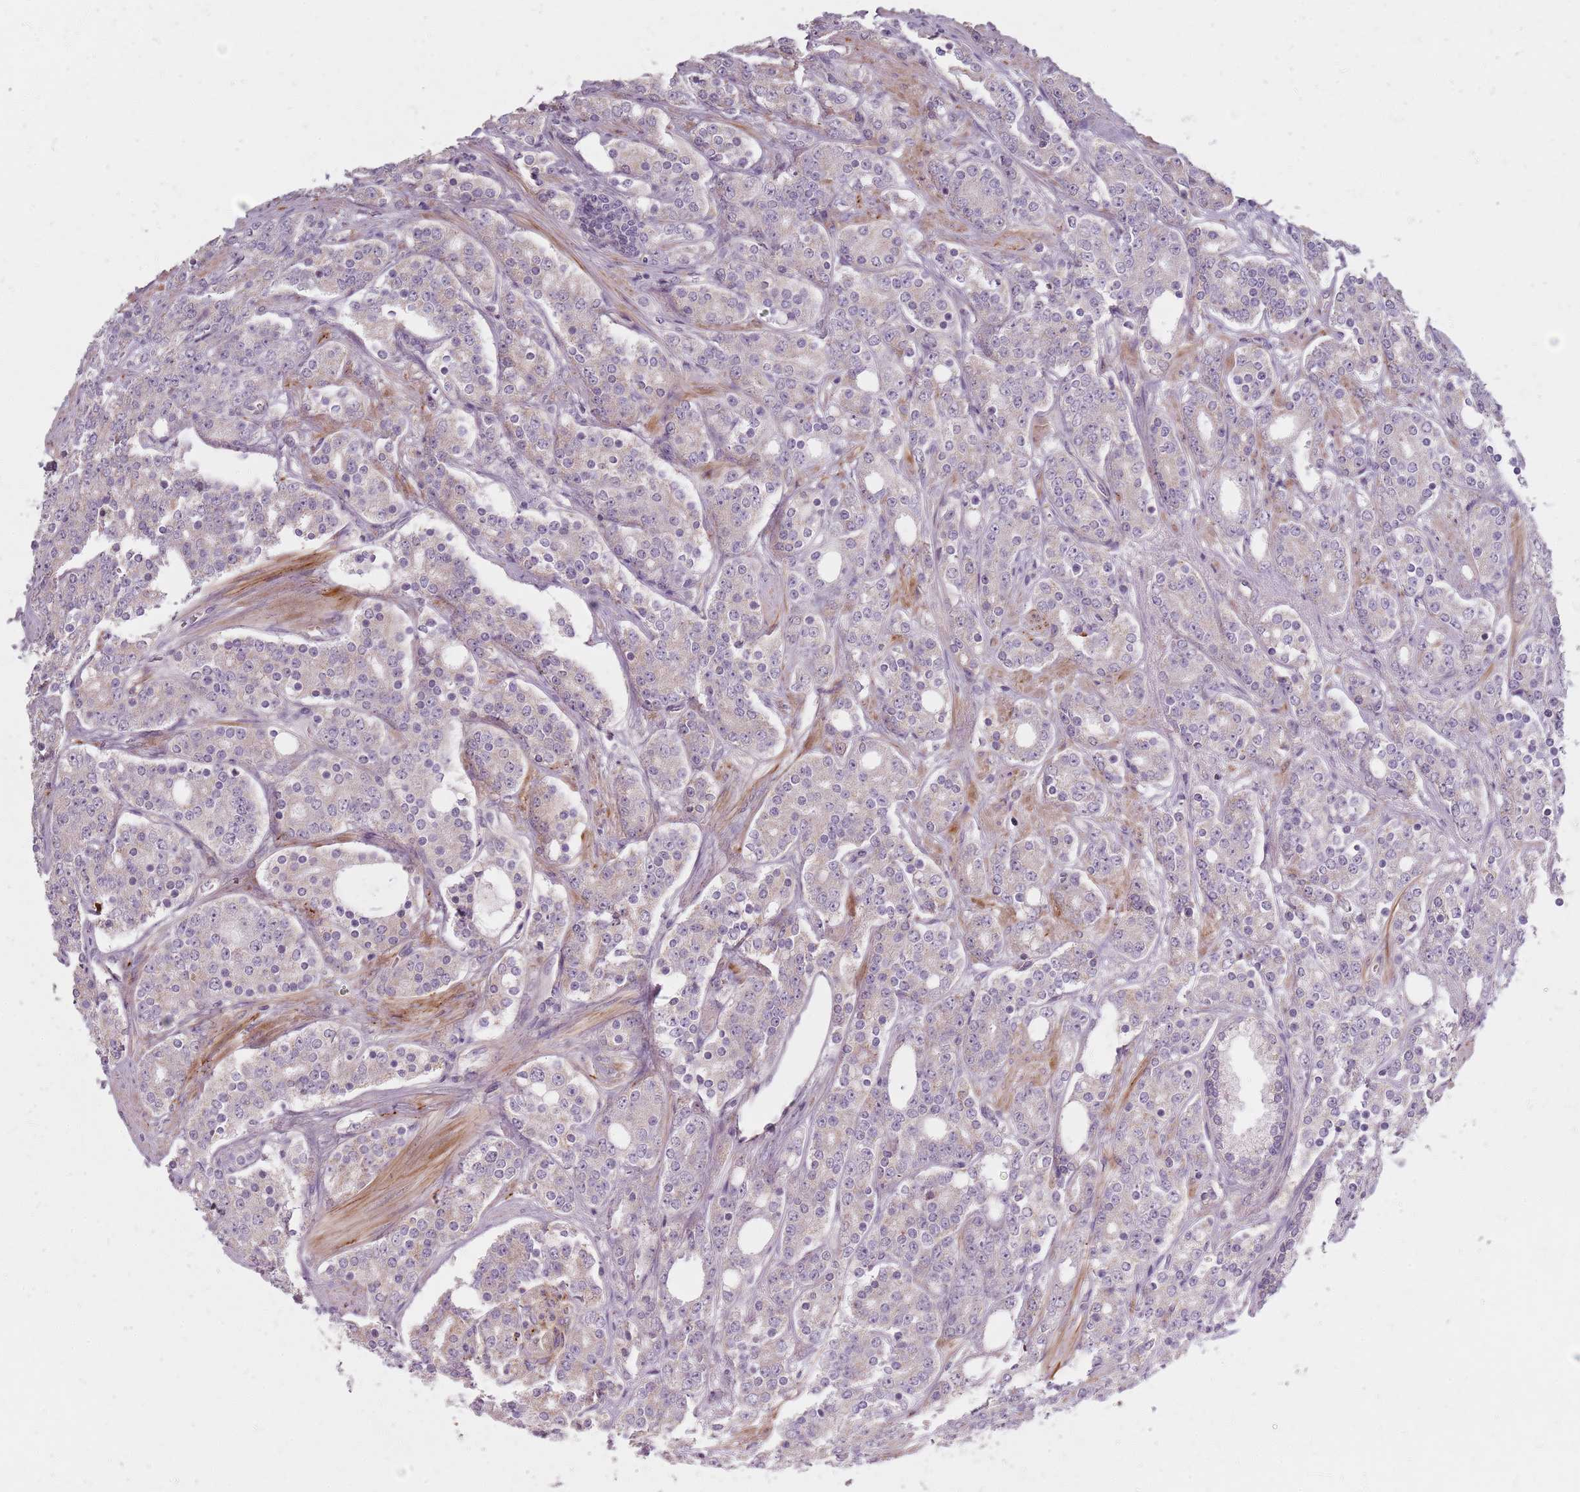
{"staining": {"intensity": "negative", "quantity": "none", "location": "none"}, "tissue": "prostate cancer", "cell_type": "Tumor cells", "image_type": "cancer", "snomed": [{"axis": "morphology", "description": "Adenocarcinoma, High grade"}, {"axis": "topography", "description": "Prostate"}], "caption": "A micrograph of prostate high-grade adenocarcinoma stained for a protein exhibits no brown staining in tumor cells.", "gene": "SYNGR3", "patient": {"sex": "male", "age": 62}}